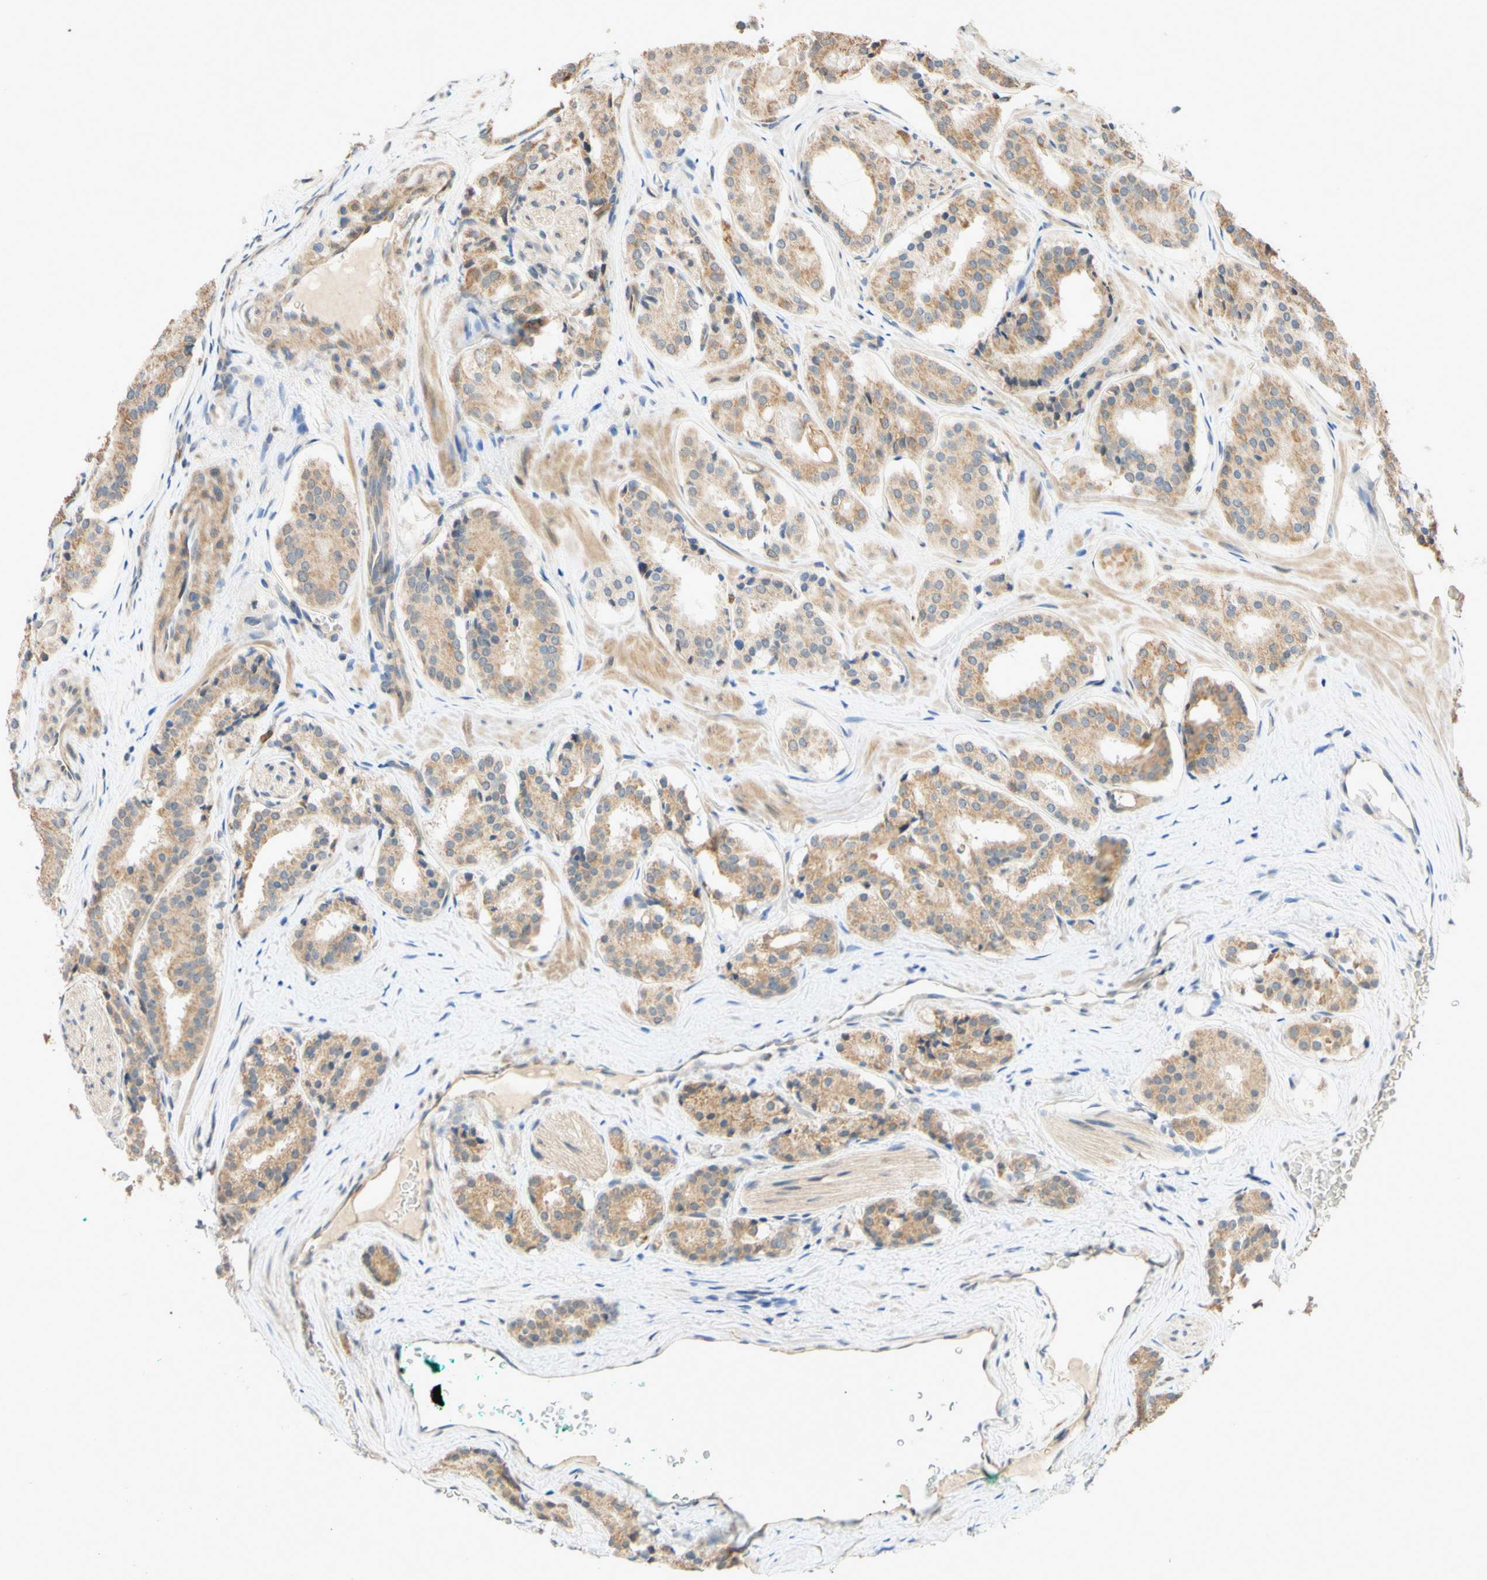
{"staining": {"intensity": "moderate", "quantity": ">75%", "location": "cytoplasmic/membranous"}, "tissue": "prostate cancer", "cell_type": "Tumor cells", "image_type": "cancer", "snomed": [{"axis": "morphology", "description": "Adenocarcinoma, High grade"}, {"axis": "topography", "description": "Prostate"}], "caption": "DAB immunohistochemical staining of human prostate adenocarcinoma (high-grade) reveals moderate cytoplasmic/membranous protein expression in about >75% of tumor cells. (DAB (3,3'-diaminobenzidine) IHC, brown staining for protein, blue staining for nuclei).", "gene": "GATA1", "patient": {"sex": "male", "age": 60}}